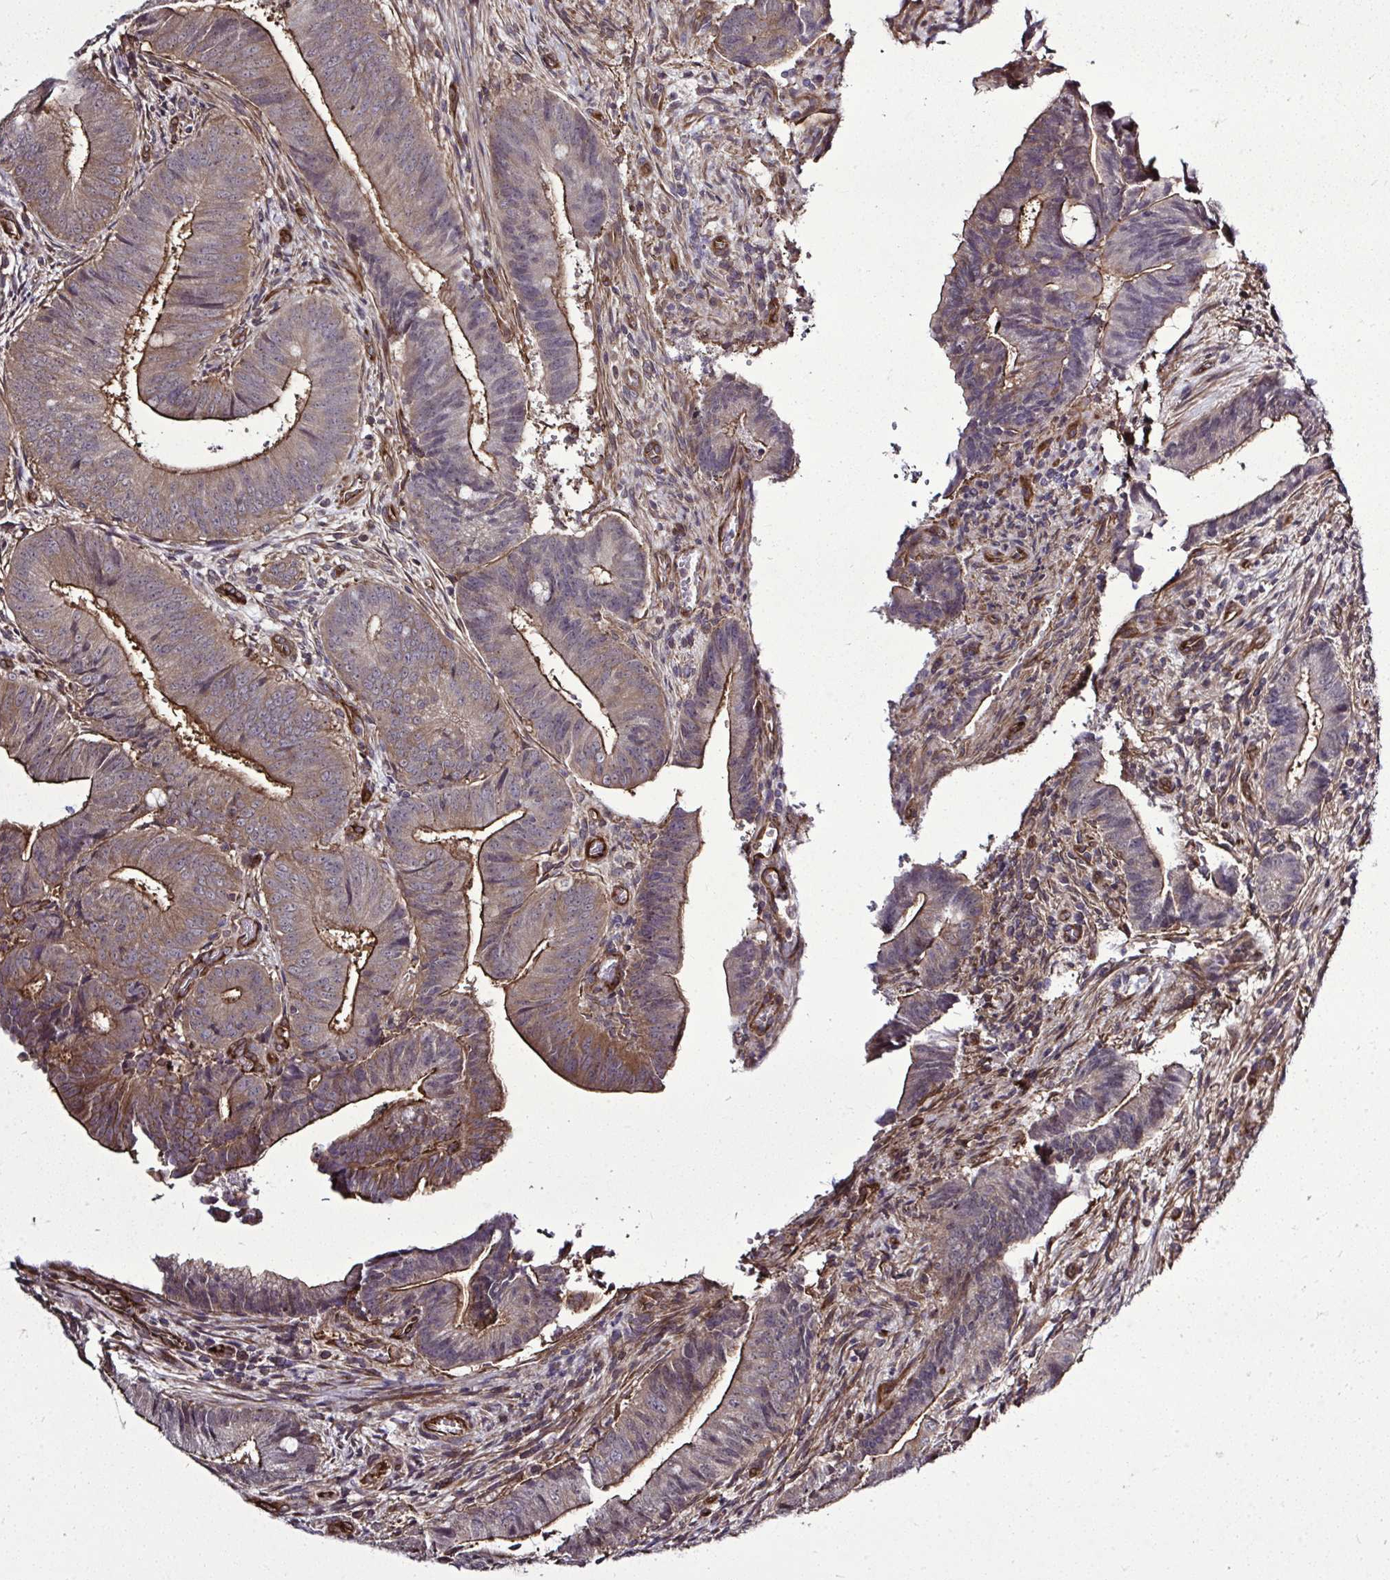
{"staining": {"intensity": "moderate", "quantity": "25%-75%", "location": "cytoplasmic/membranous"}, "tissue": "colorectal cancer", "cell_type": "Tumor cells", "image_type": "cancer", "snomed": [{"axis": "morphology", "description": "Adenocarcinoma, NOS"}, {"axis": "topography", "description": "Colon"}], "caption": "Protein expression analysis of human adenocarcinoma (colorectal) reveals moderate cytoplasmic/membranous expression in approximately 25%-75% of tumor cells. The protein of interest is stained brown, and the nuclei are stained in blue (DAB (3,3'-diaminobenzidine) IHC with brightfield microscopy, high magnification).", "gene": "FUT10", "patient": {"sex": "female", "age": 43}}